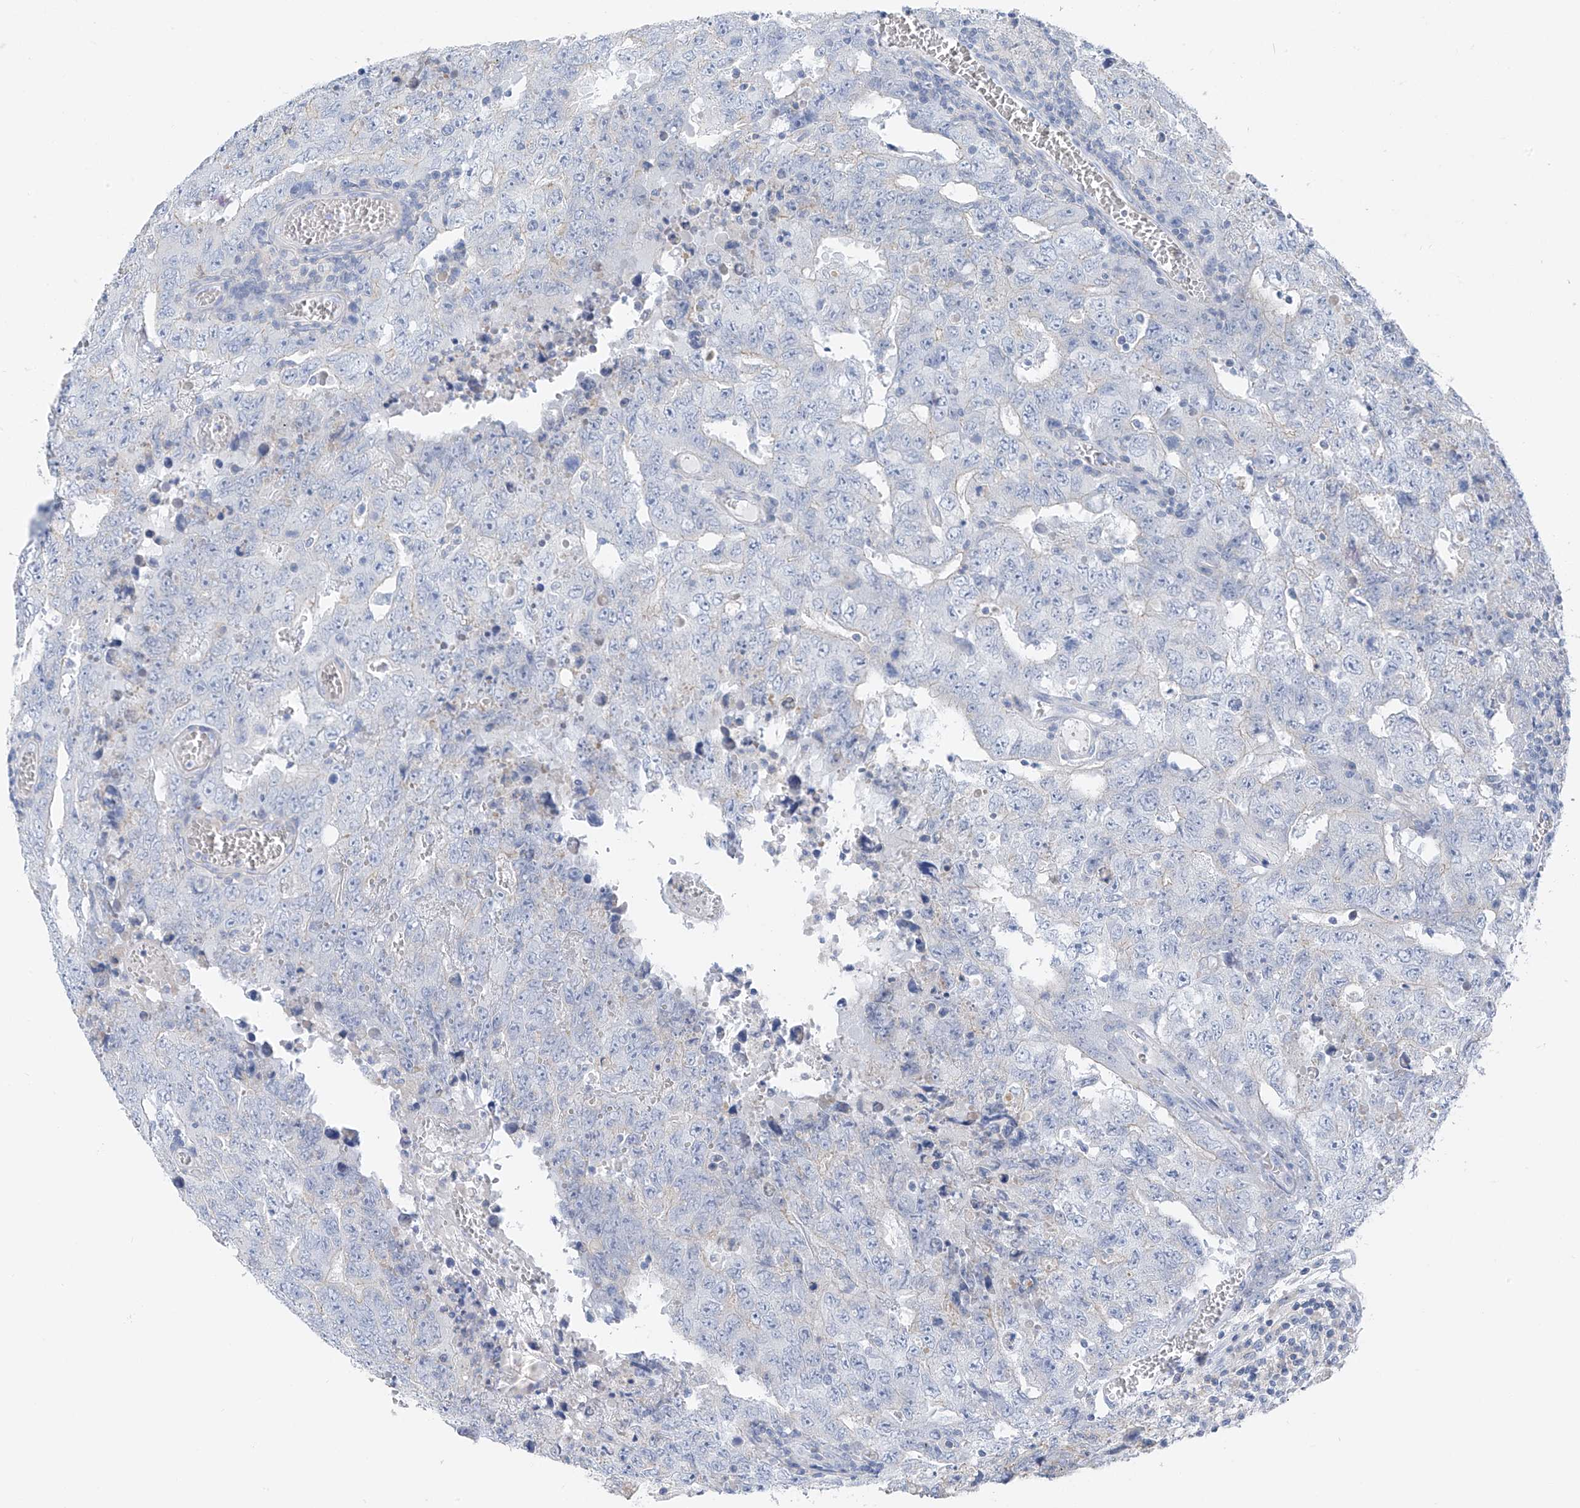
{"staining": {"intensity": "negative", "quantity": "none", "location": "none"}, "tissue": "testis cancer", "cell_type": "Tumor cells", "image_type": "cancer", "snomed": [{"axis": "morphology", "description": "Carcinoma, Embryonal, NOS"}, {"axis": "topography", "description": "Testis"}], "caption": "High power microscopy histopathology image of an immunohistochemistry photomicrograph of testis cancer, revealing no significant staining in tumor cells.", "gene": "POMGNT2", "patient": {"sex": "male", "age": 26}}